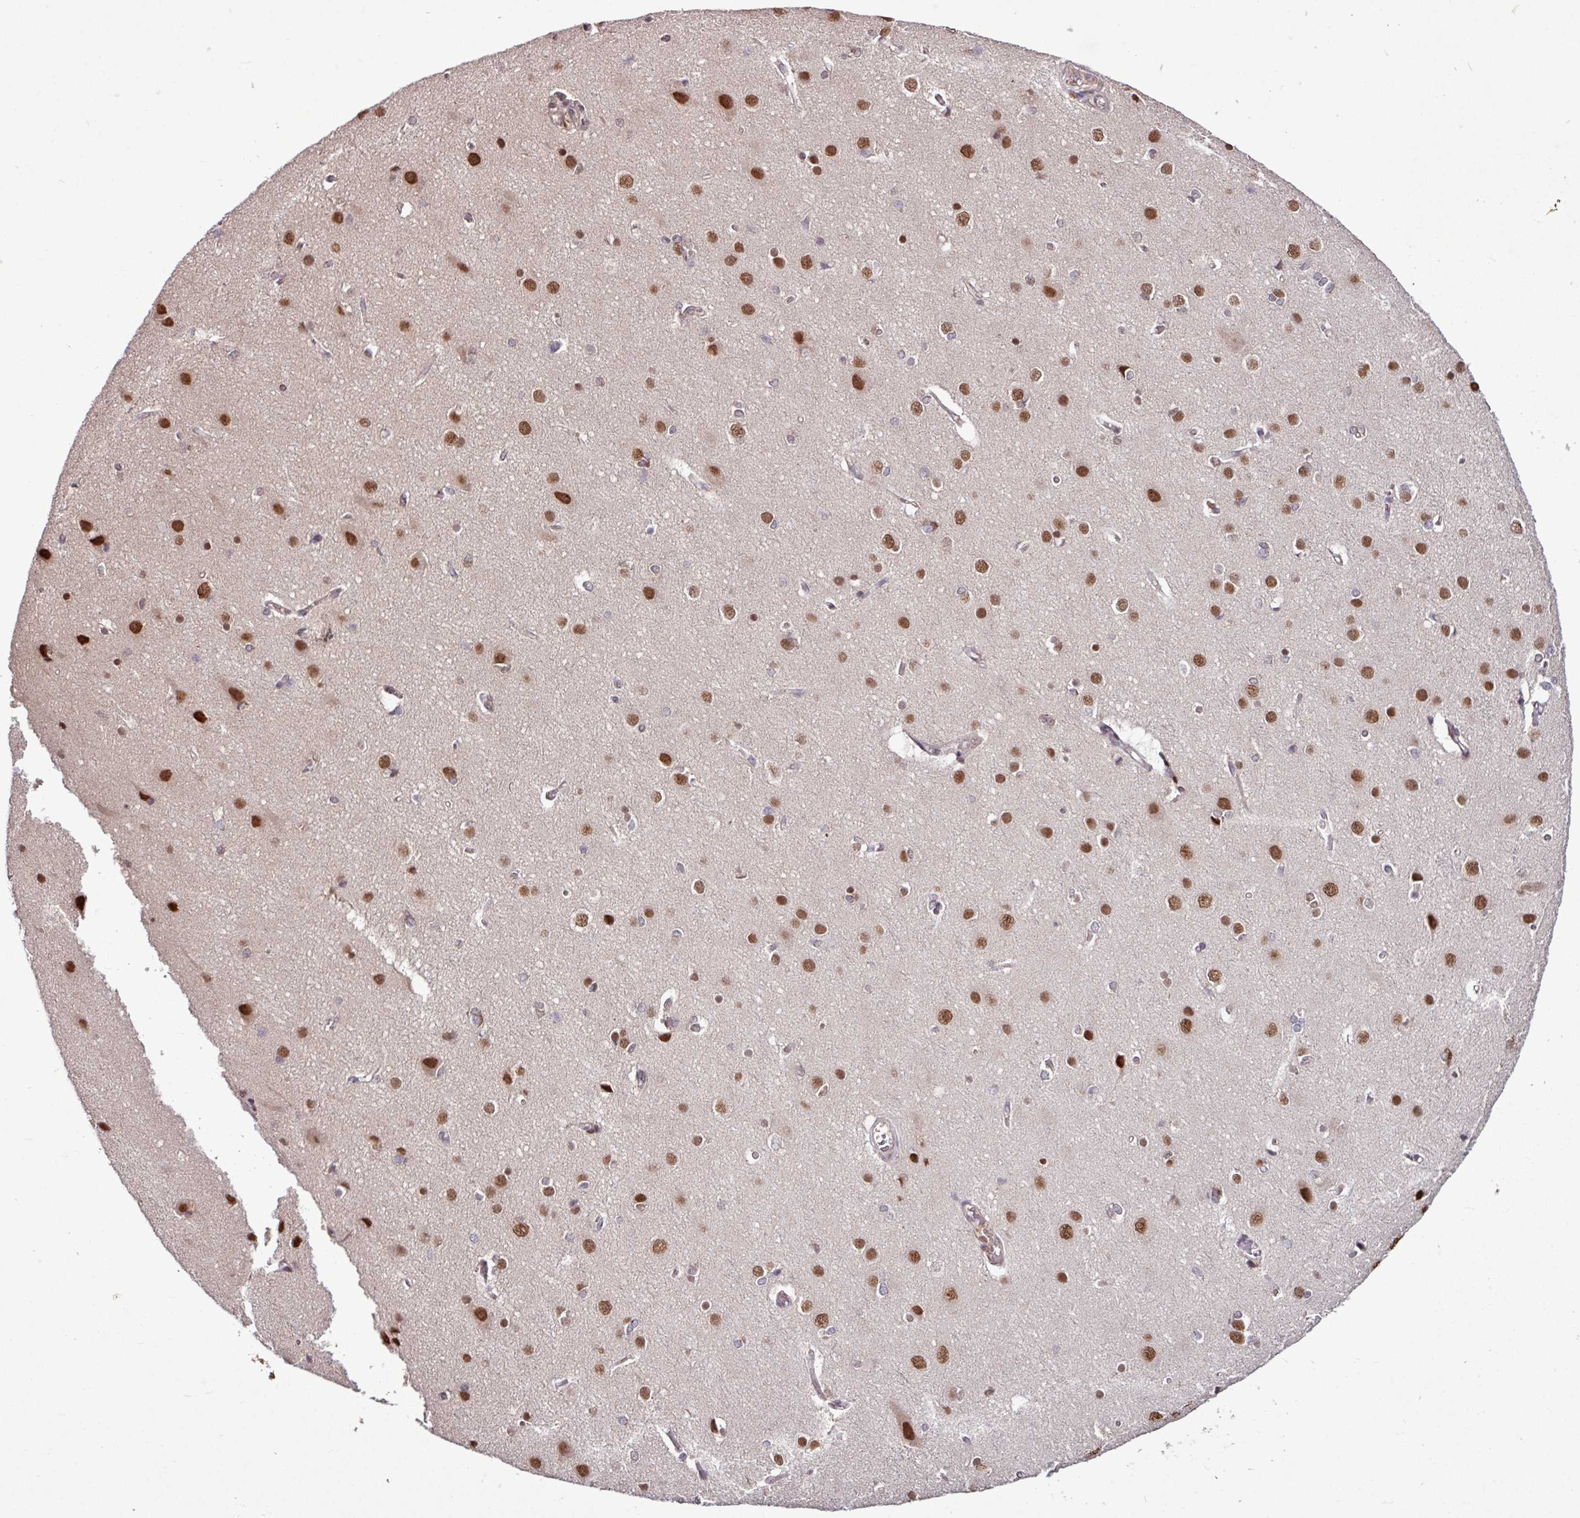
{"staining": {"intensity": "weak", "quantity": "<25%", "location": "cytoplasmic/membranous"}, "tissue": "cerebral cortex", "cell_type": "Endothelial cells", "image_type": "normal", "snomed": [{"axis": "morphology", "description": "Normal tissue, NOS"}, {"axis": "topography", "description": "Cerebral cortex"}], "caption": "A high-resolution micrograph shows IHC staining of unremarkable cerebral cortex, which exhibits no significant staining in endothelial cells.", "gene": "SKIC2", "patient": {"sex": "male", "age": 37}}